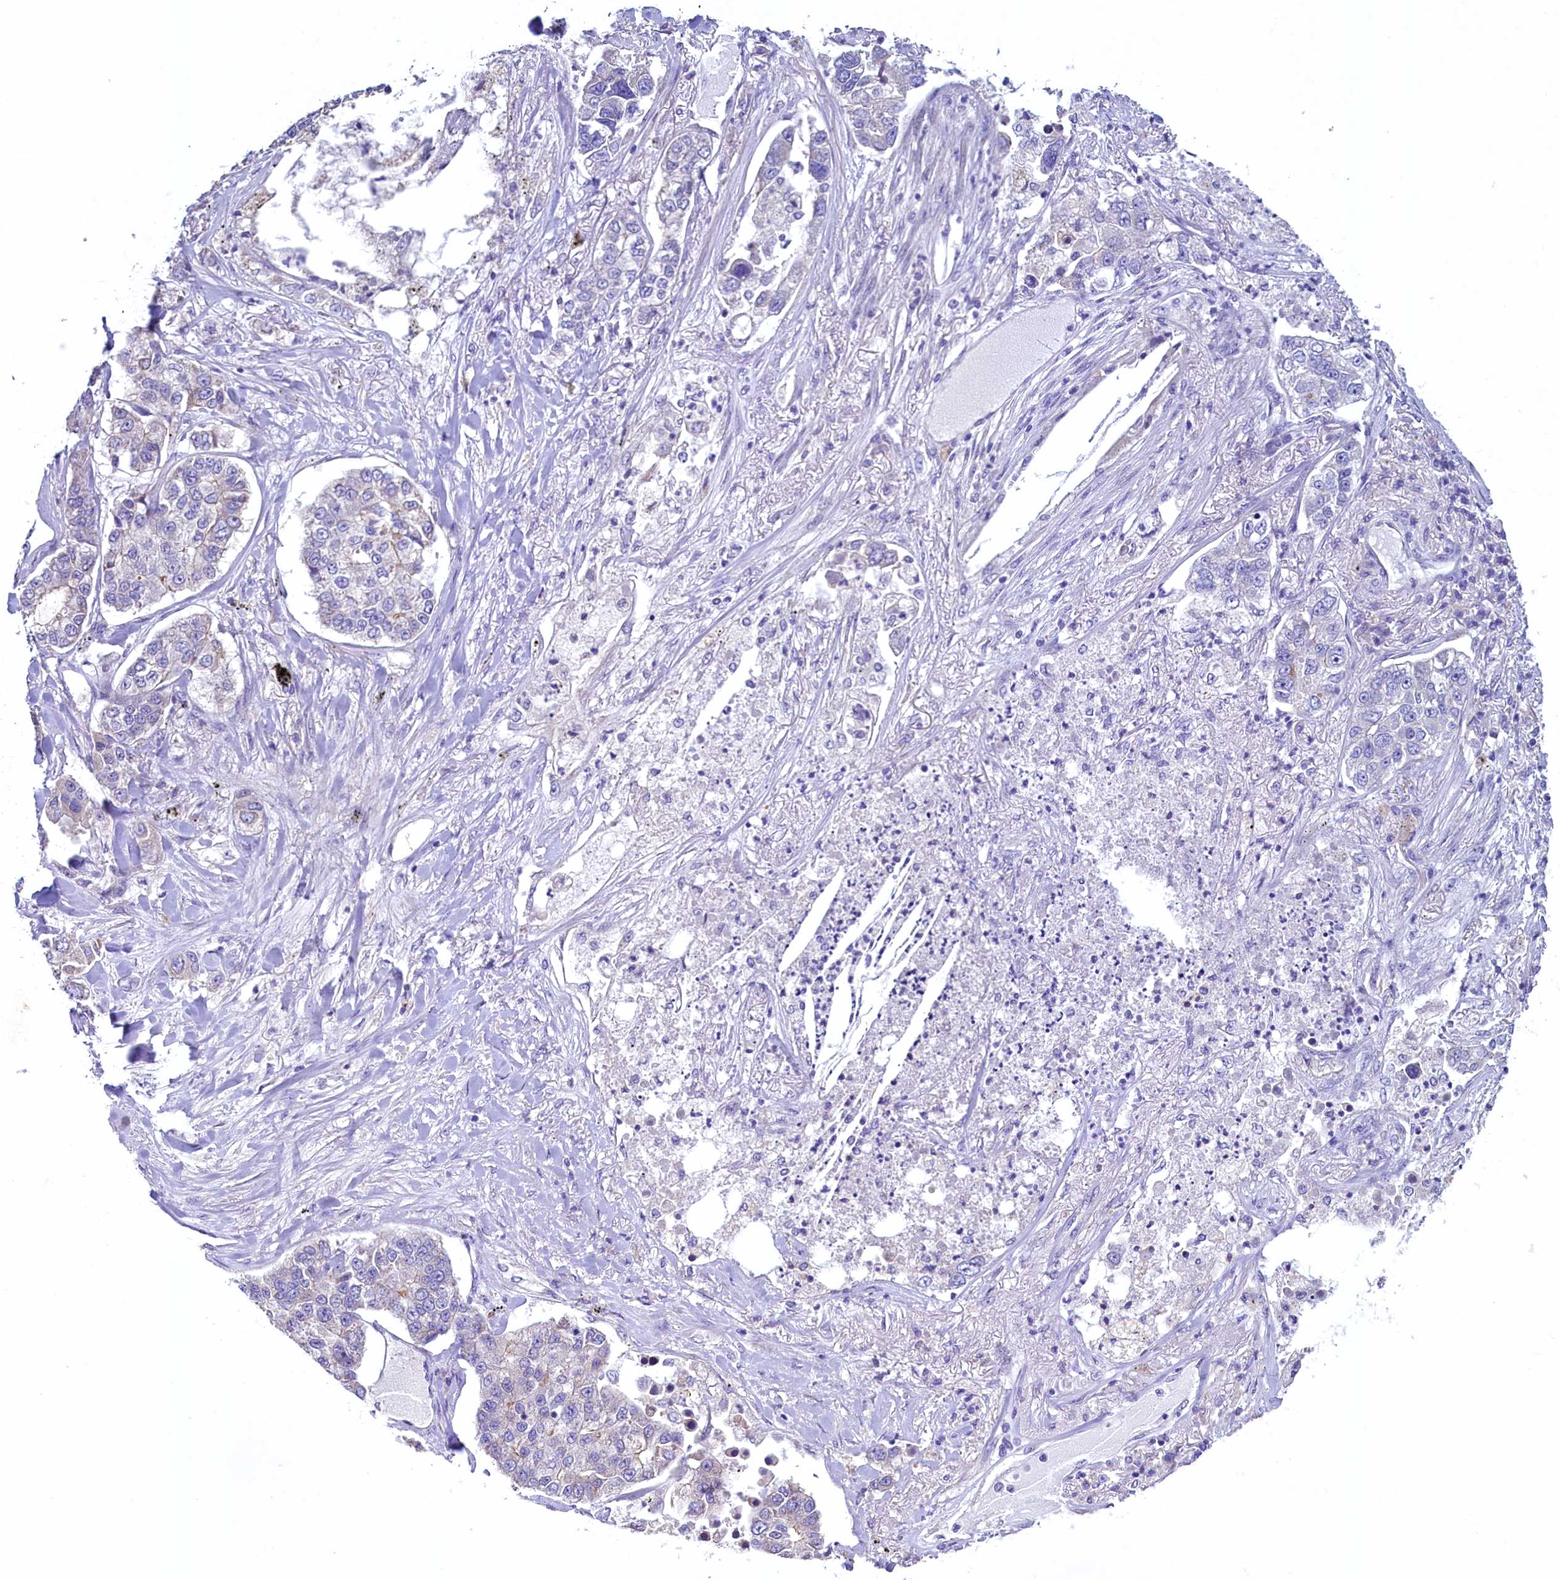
{"staining": {"intensity": "negative", "quantity": "none", "location": "none"}, "tissue": "lung cancer", "cell_type": "Tumor cells", "image_type": "cancer", "snomed": [{"axis": "morphology", "description": "Adenocarcinoma, NOS"}, {"axis": "topography", "description": "Lung"}], "caption": "A histopathology image of adenocarcinoma (lung) stained for a protein demonstrates no brown staining in tumor cells. (DAB (3,3'-diaminobenzidine) IHC with hematoxylin counter stain).", "gene": "KRBOX5", "patient": {"sex": "male", "age": 49}}